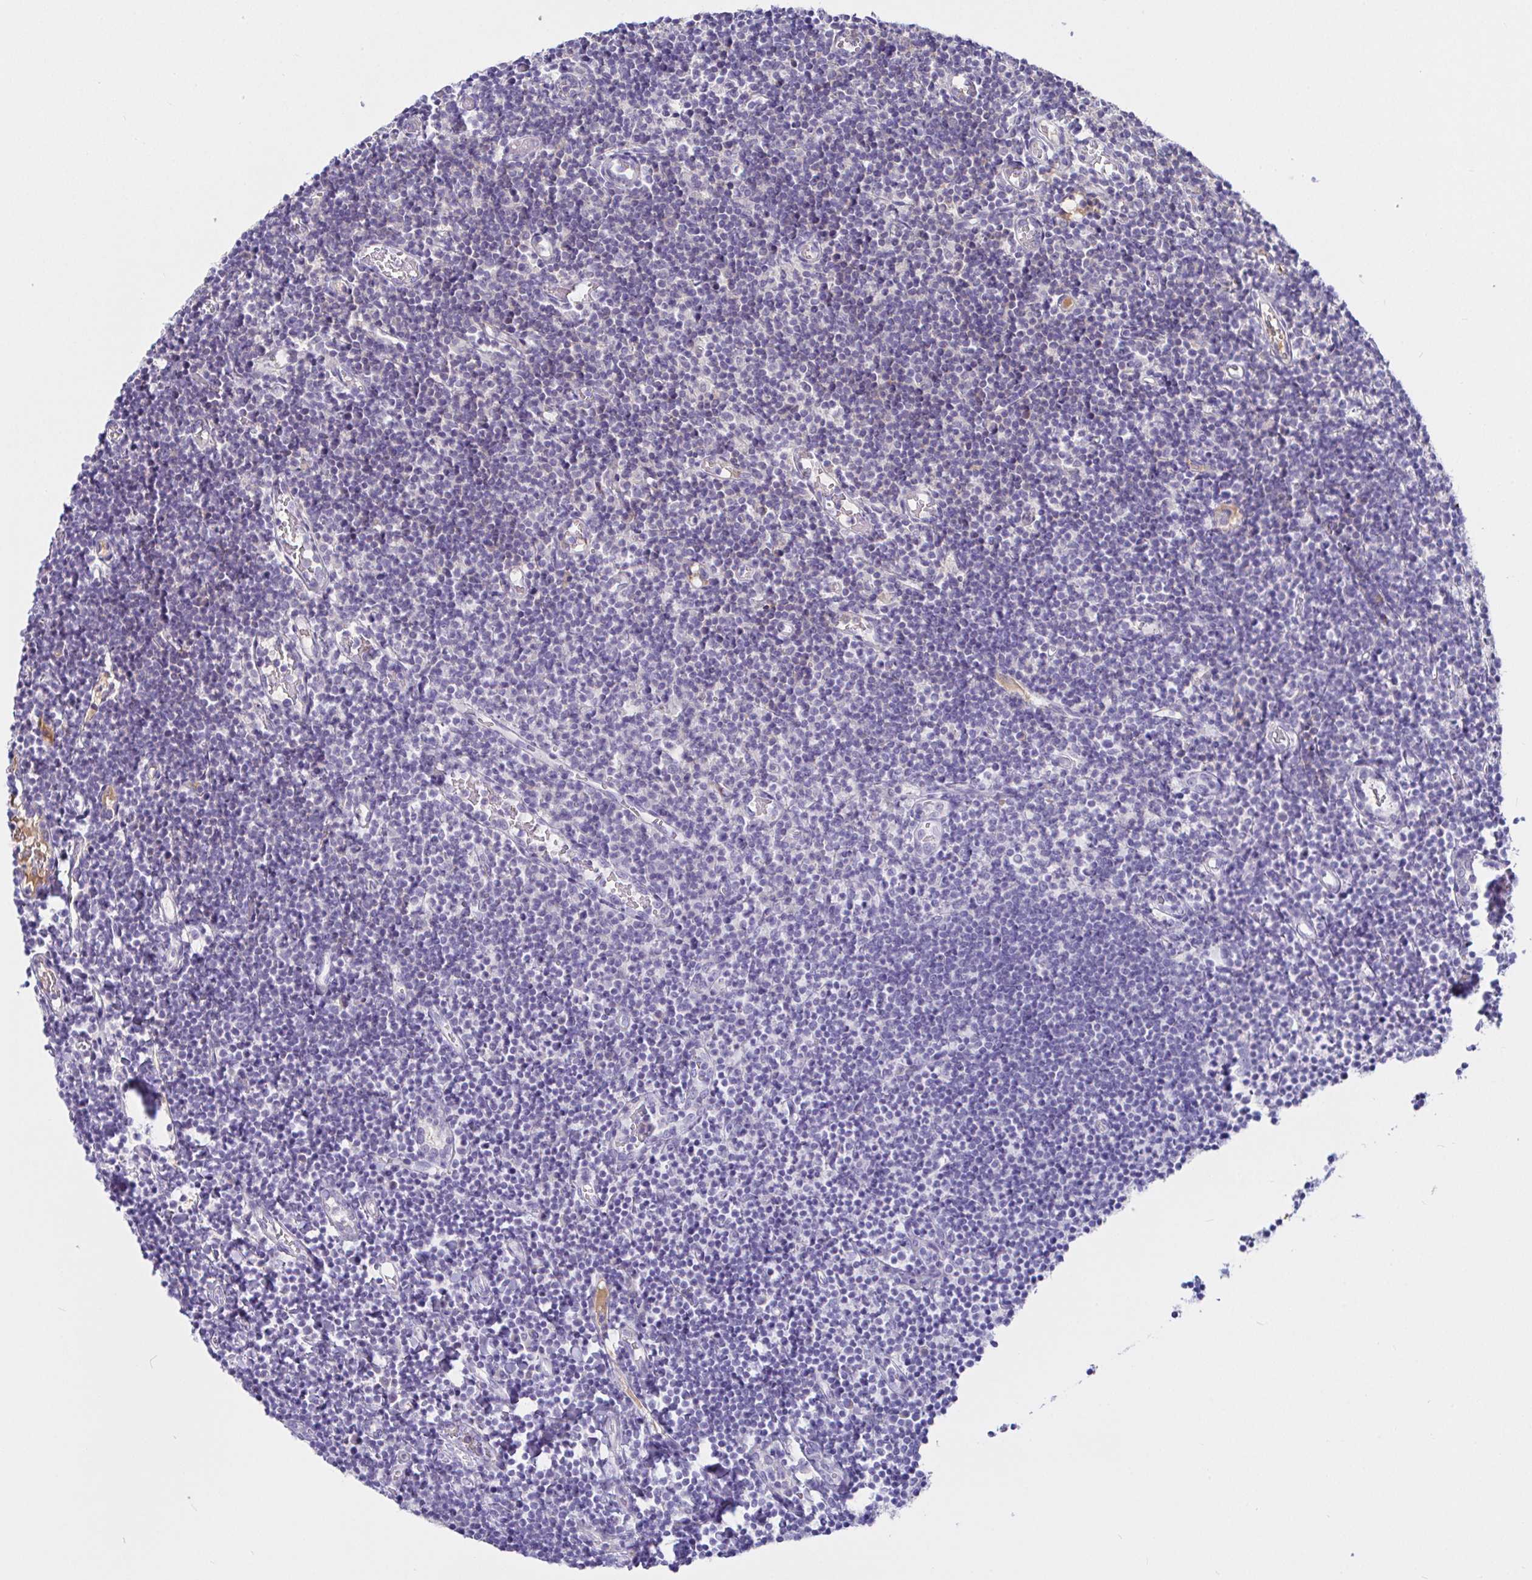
{"staining": {"intensity": "negative", "quantity": "none", "location": "none"}, "tissue": "tonsil", "cell_type": "Germinal center cells", "image_type": "normal", "snomed": [{"axis": "morphology", "description": "Normal tissue, NOS"}, {"axis": "topography", "description": "Tonsil"}], "caption": "IHC of unremarkable human tonsil displays no staining in germinal center cells.", "gene": "SAA2", "patient": {"sex": "female", "age": 10}}